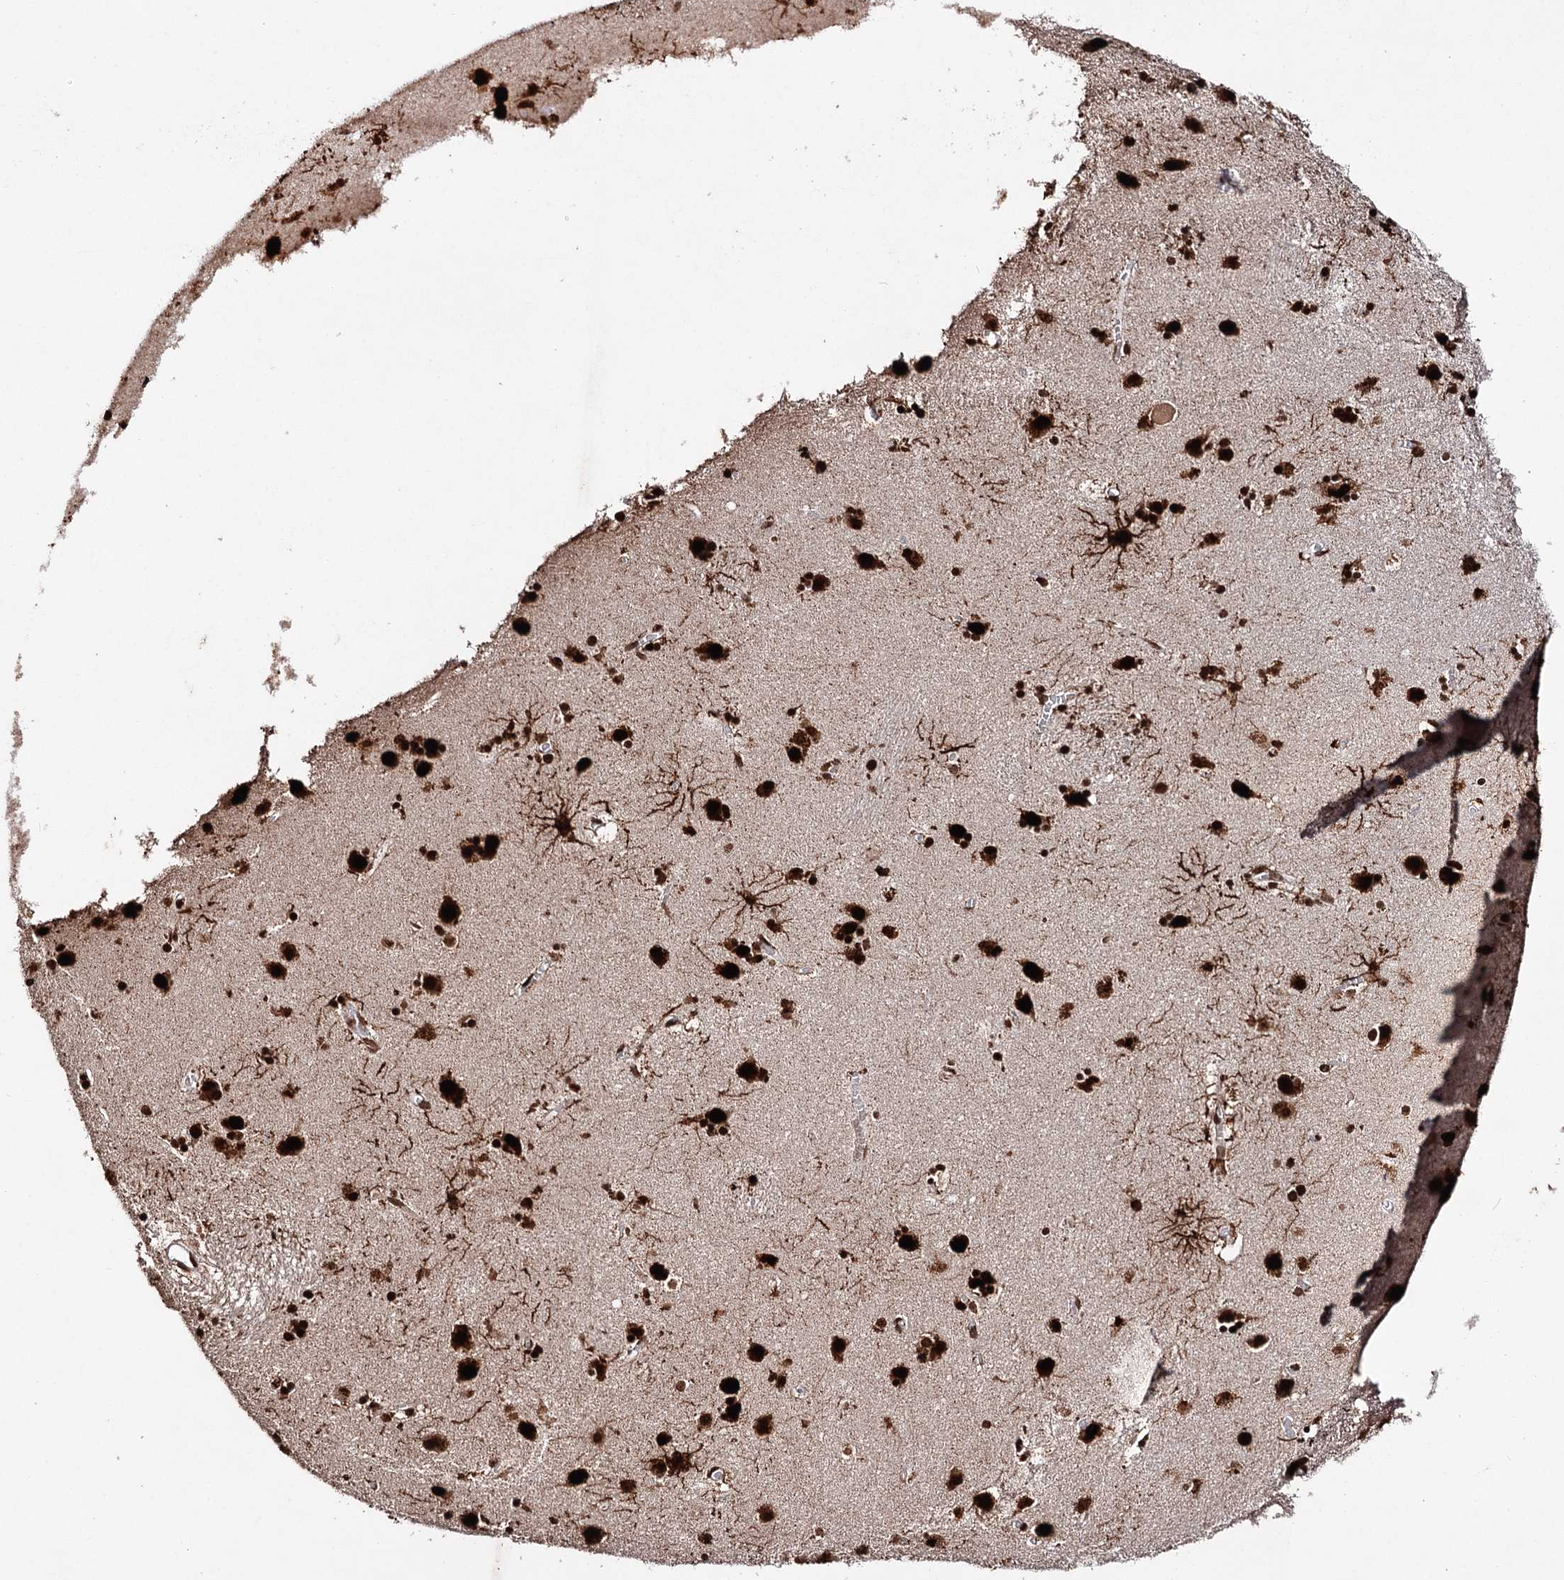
{"staining": {"intensity": "strong", "quantity": ">75%", "location": "nuclear"}, "tissue": "caudate", "cell_type": "Glial cells", "image_type": "normal", "snomed": [{"axis": "morphology", "description": "Normal tissue, NOS"}, {"axis": "topography", "description": "Lateral ventricle wall"}], "caption": "Immunohistochemical staining of unremarkable caudate exhibits strong nuclear protein expression in approximately >75% of glial cells. (DAB (3,3'-diaminobenzidine) = brown stain, brightfield microscopy at high magnification).", "gene": "MATR3", "patient": {"sex": "male", "age": 70}}